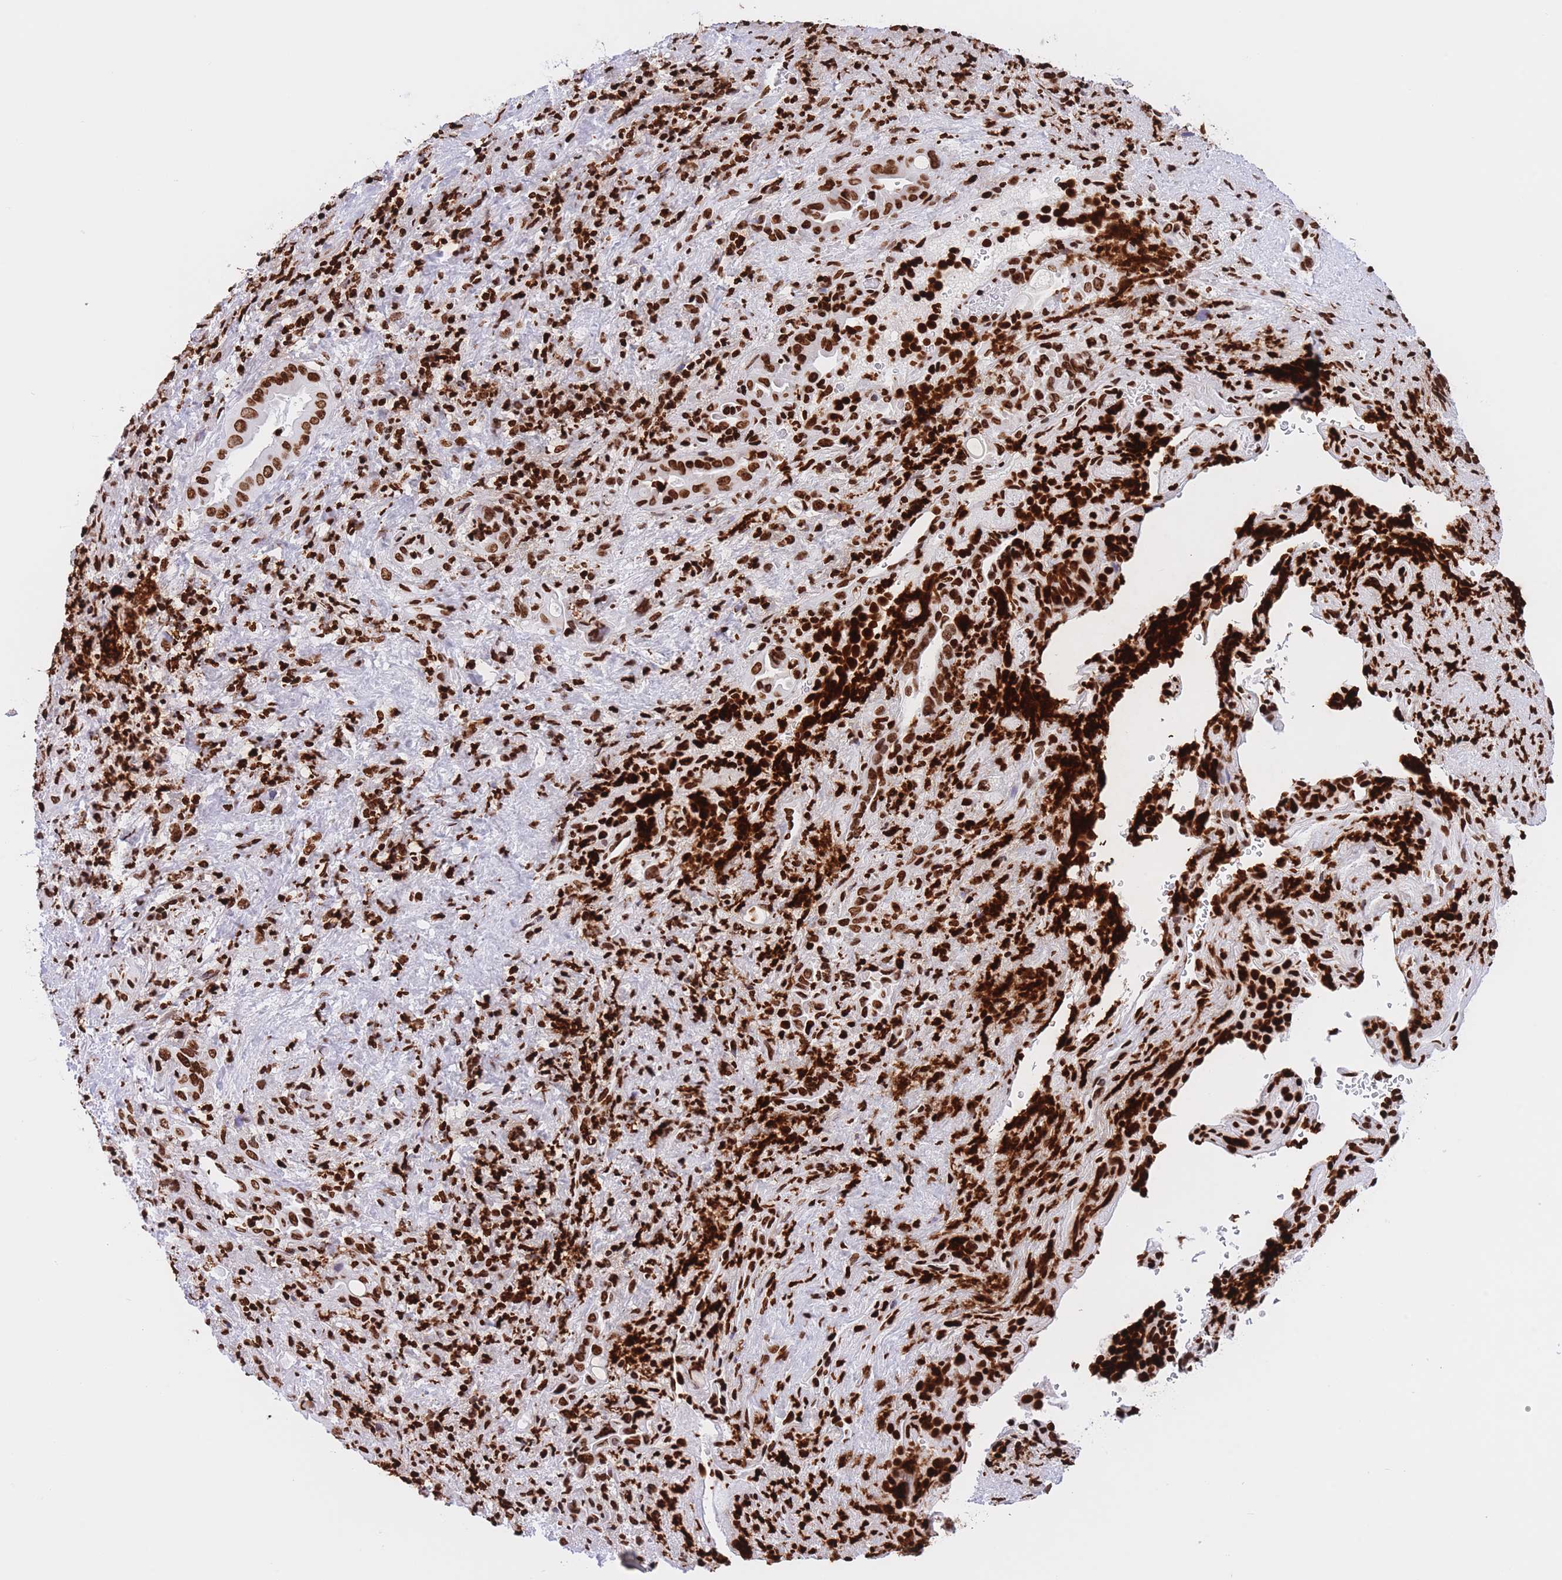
{"staining": {"intensity": "strong", "quantity": ">75%", "location": "nuclear"}, "tissue": "liver cancer", "cell_type": "Tumor cells", "image_type": "cancer", "snomed": [{"axis": "morphology", "description": "Cholangiocarcinoma"}, {"axis": "topography", "description": "Liver"}], "caption": "A brown stain highlights strong nuclear positivity of a protein in human liver cholangiocarcinoma tumor cells. (DAB (3,3'-diaminobenzidine) = brown stain, brightfield microscopy at high magnification).", "gene": "H2BC11", "patient": {"sex": "female", "age": 68}}